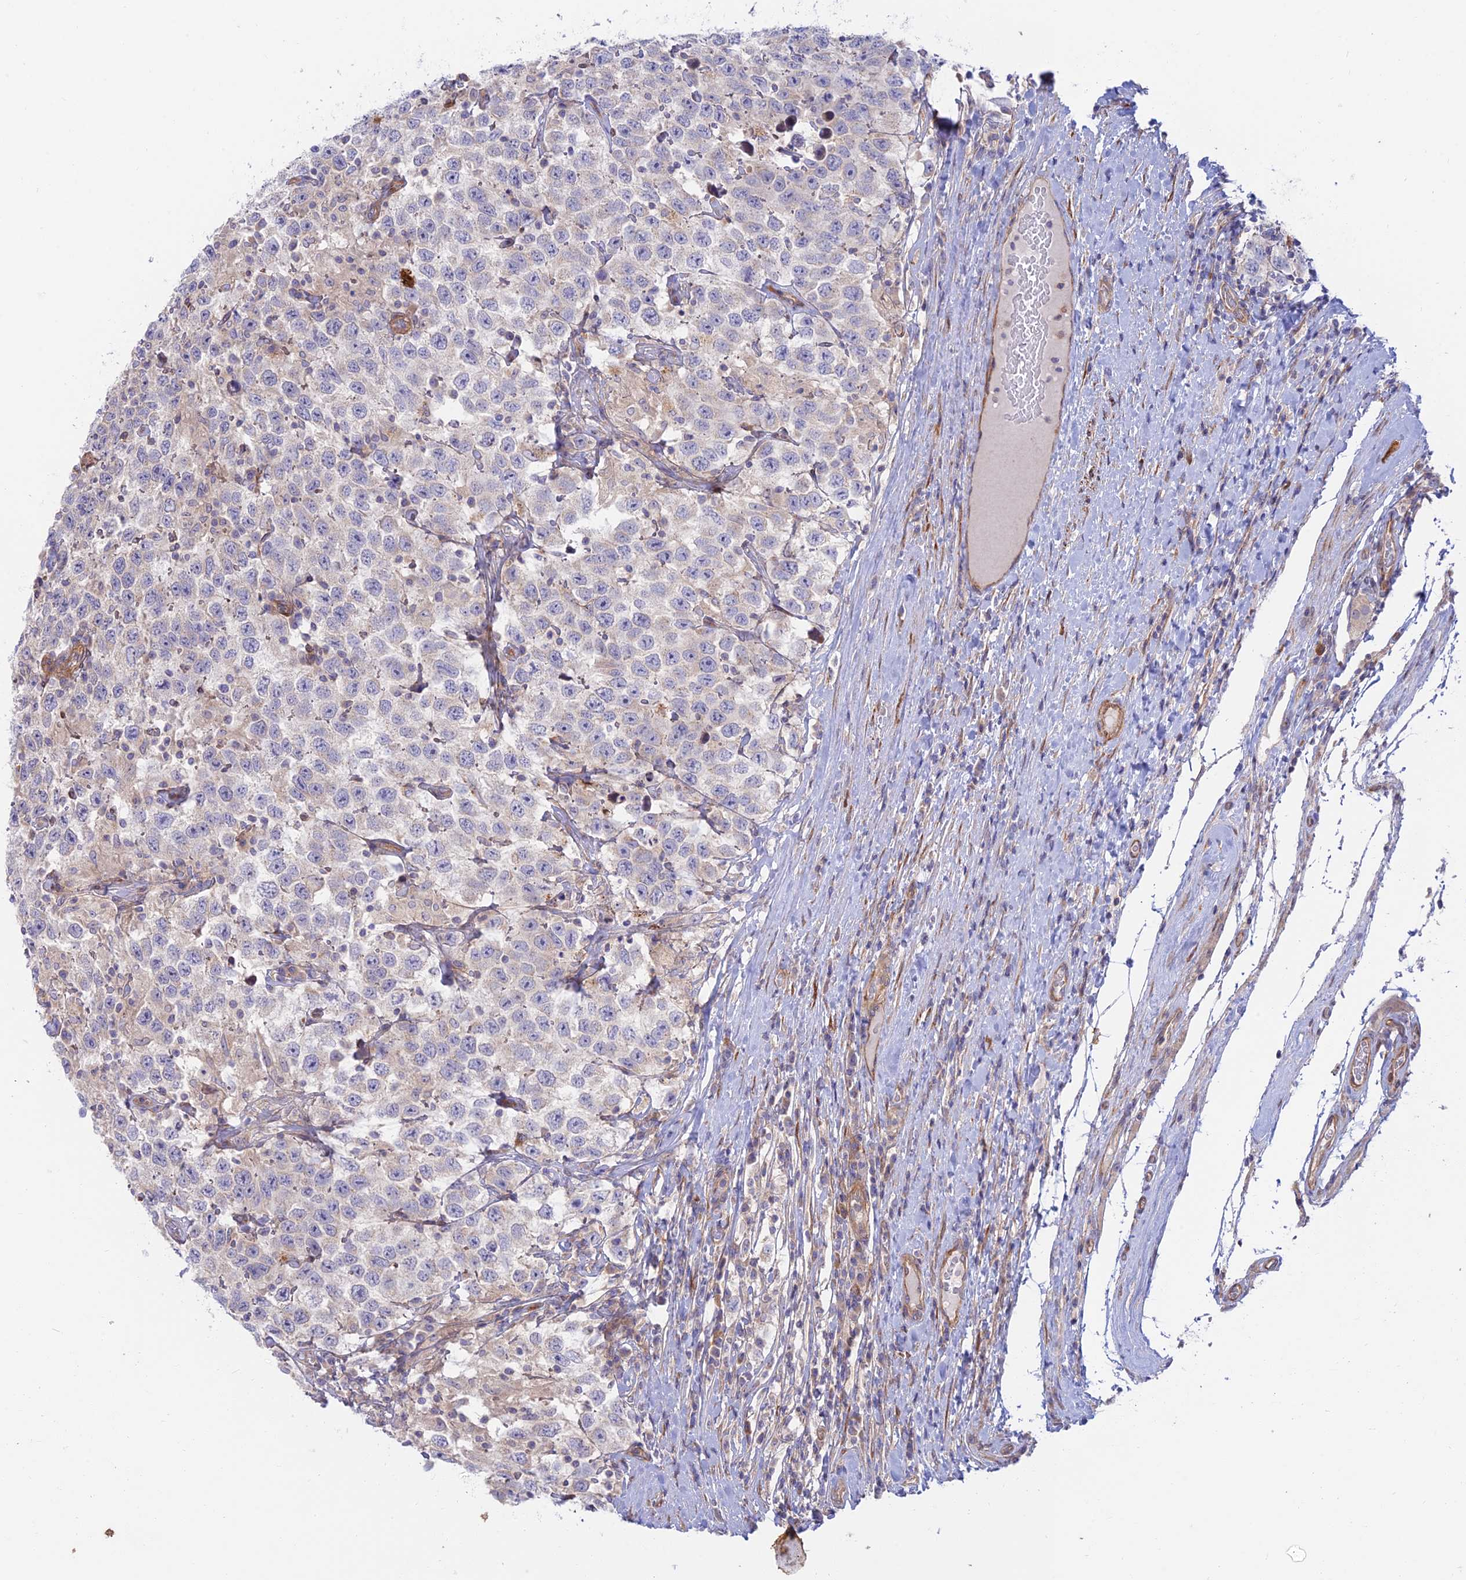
{"staining": {"intensity": "negative", "quantity": "none", "location": "none"}, "tissue": "testis cancer", "cell_type": "Tumor cells", "image_type": "cancer", "snomed": [{"axis": "morphology", "description": "Seminoma, NOS"}, {"axis": "topography", "description": "Testis"}], "caption": "Tumor cells are negative for brown protein staining in testis seminoma.", "gene": "KCNAB1", "patient": {"sex": "male", "age": 41}}